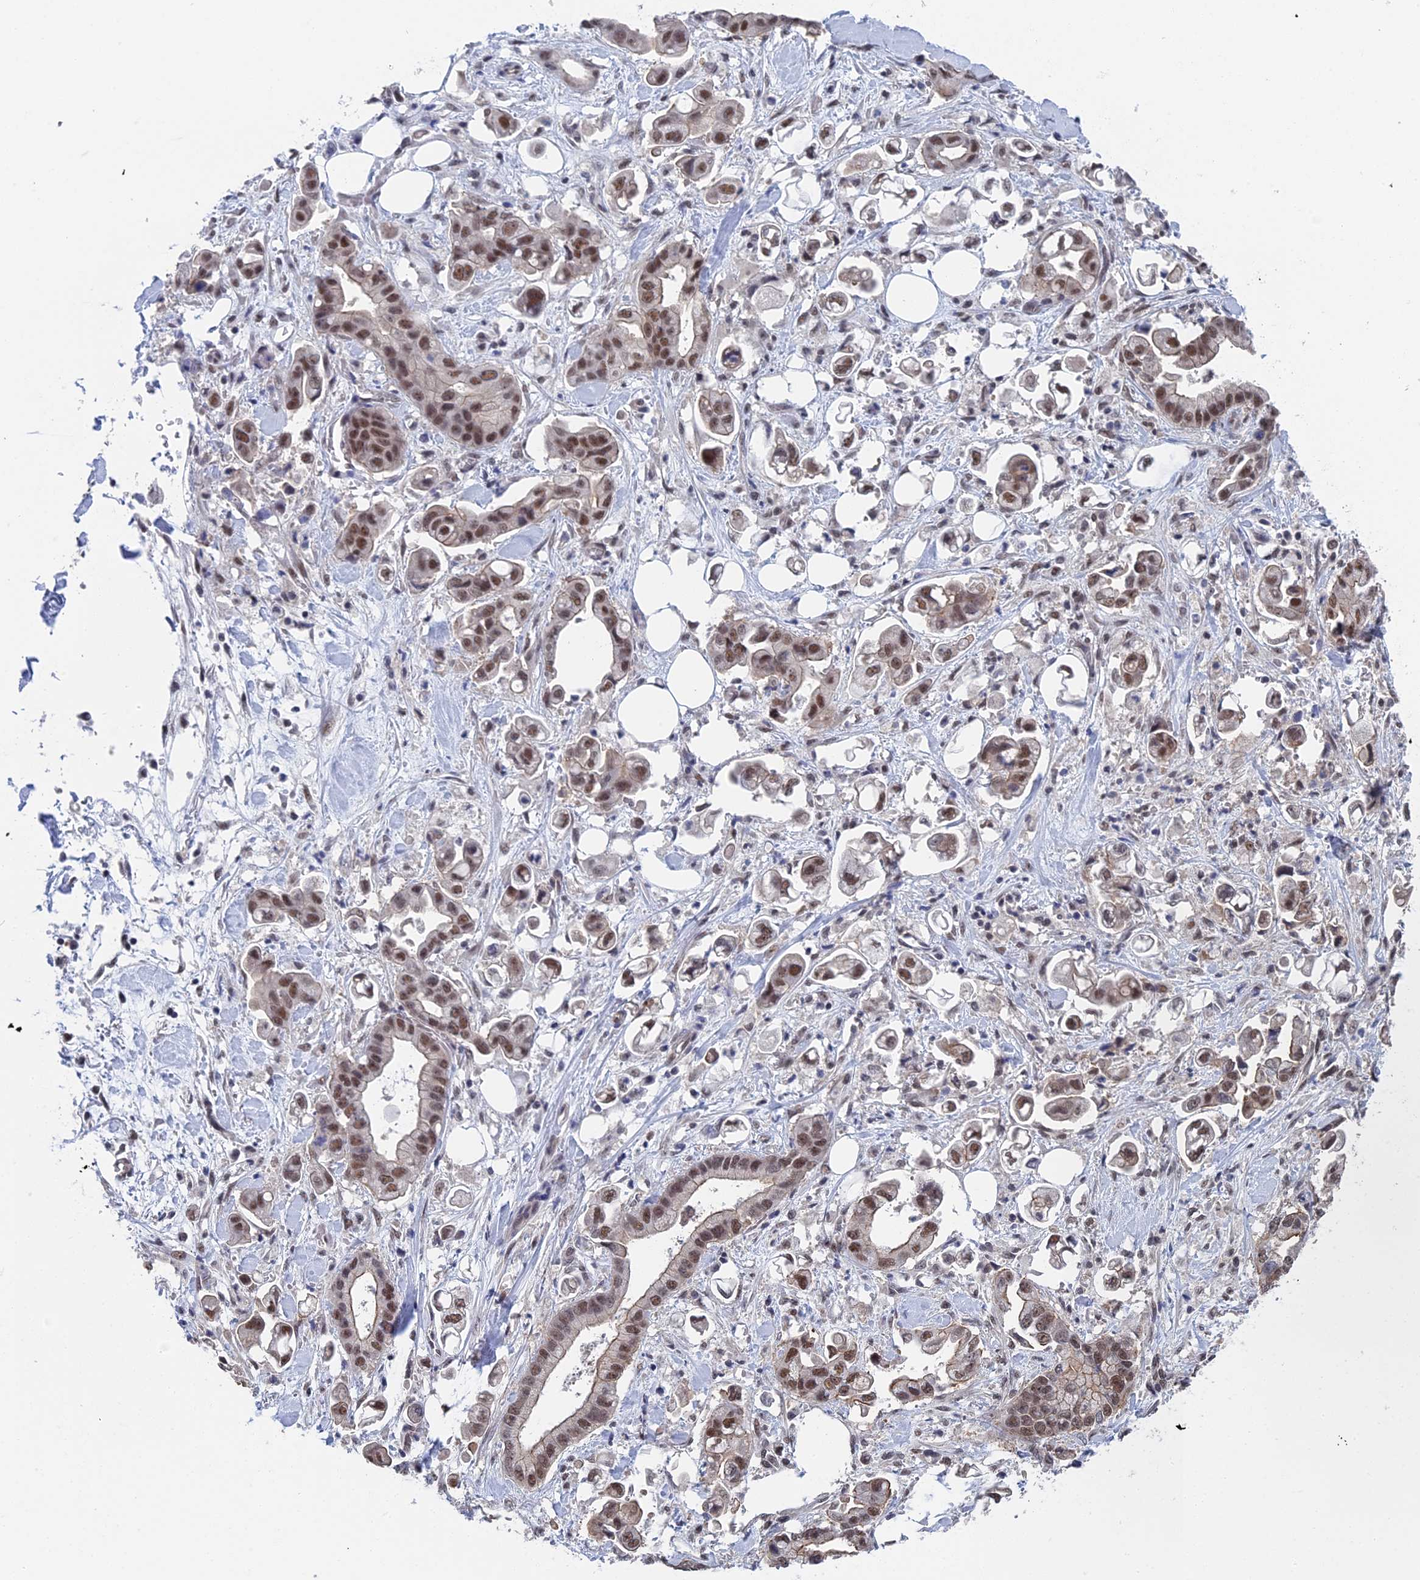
{"staining": {"intensity": "moderate", "quantity": ">75%", "location": "nuclear"}, "tissue": "stomach cancer", "cell_type": "Tumor cells", "image_type": "cancer", "snomed": [{"axis": "morphology", "description": "Adenocarcinoma, NOS"}, {"axis": "topography", "description": "Stomach"}], "caption": "This histopathology image exhibits immunohistochemistry staining of stomach cancer (adenocarcinoma), with medium moderate nuclear expression in about >75% of tumor cells.", "gene": "TSSC4", "patient": {"sex": "male", "age": 62}}